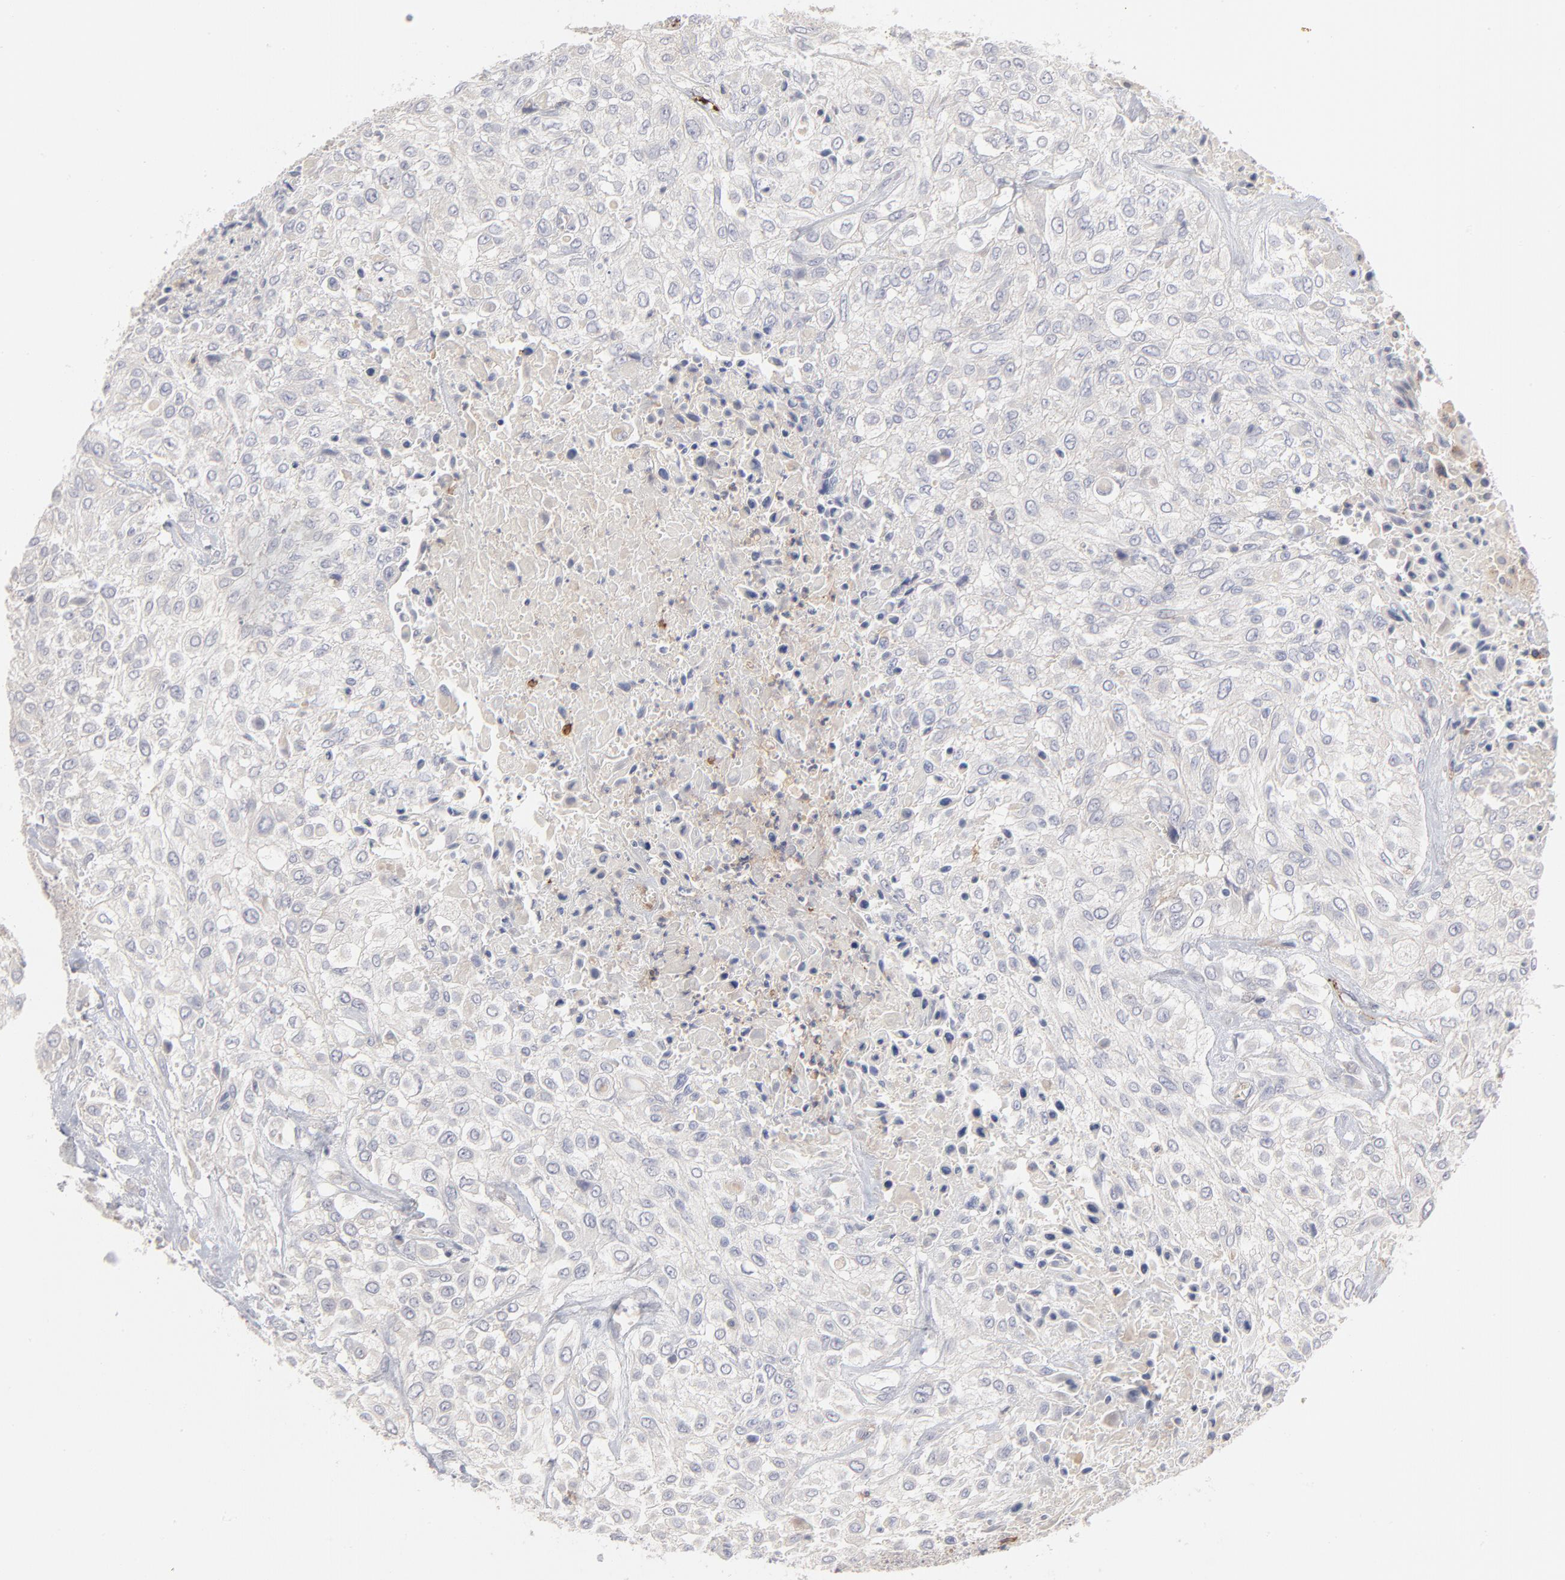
{"staining": {"intensity": "negative", "quantity": "none", "location": "none"}, "tissue": "urothelial cancer", "cell_type": "Tumor cells", "image_type": "cancer", "snomed": [{"axis": "morphology", "description": "Urothelial carcinoma, High grade"}, {"axis": "topography", "description": "Urinary bladder"}], "caption": "Immunohistochemistry histopathology image of neoplastic tissue: urothelial cancer stained with DAB (3,3'-diaminobenzidine) exhibits no significant protein positivity in tumor cells. (DAB (3,3'-diaminobenzidine) immunohistochemistry (IHC) visualized using brightfield microscopy, high magnification).", "gene": "CCR3", "patient": {"sex": "male", "age": 57}}